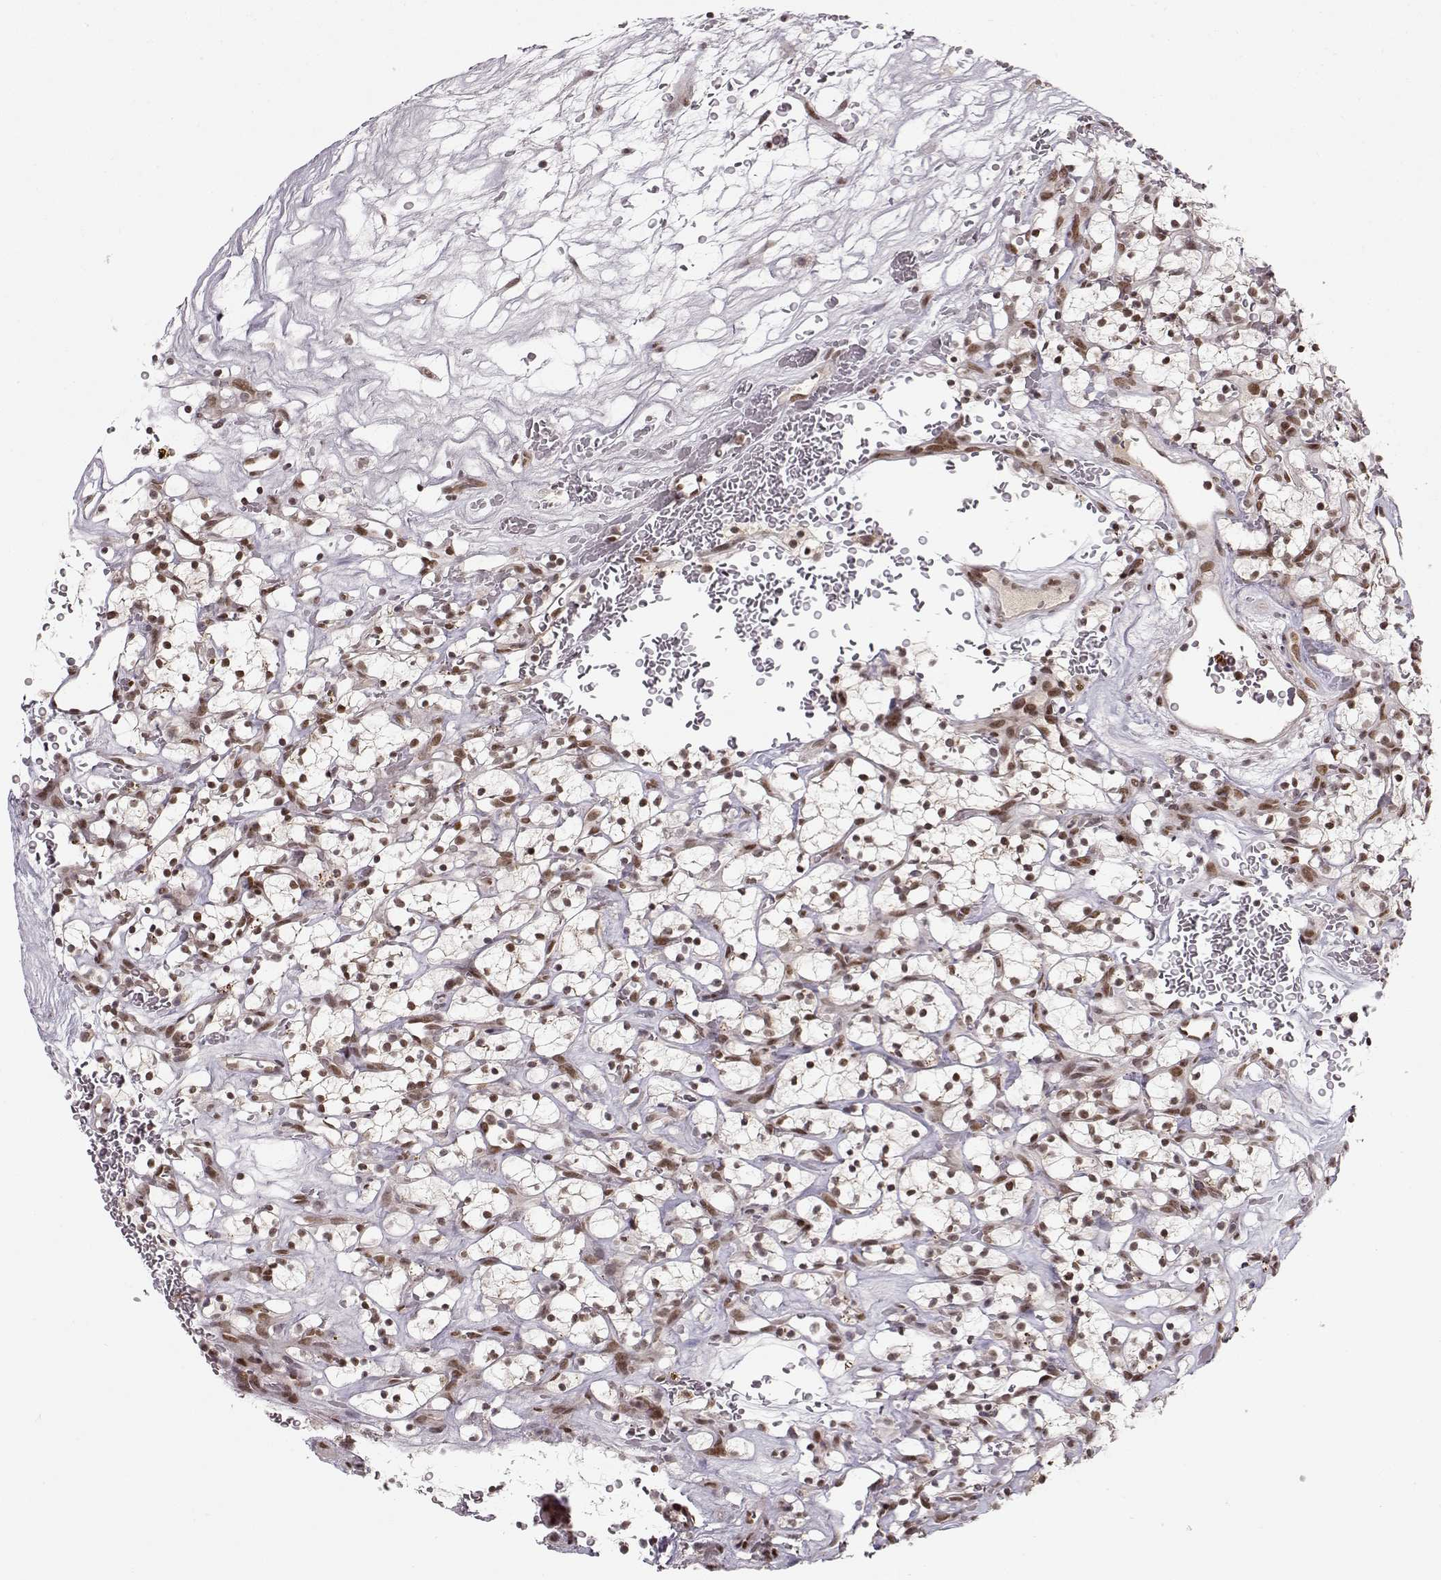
{"staining": {"intensity": "moderate", "quantity": ">75%", "location": "nuclear"}, "tissue": "renal cancer", "cell_type": "Tumor cells", "image_type": "cancer", "snomed": [{"axis": "morphology", "description": "Adenocarcinoma, NOS"}, {"axis": "topography", "description": "Kidney"}], "caption": "Human renal cancer stained with a protein marker displays moderate staining in tumor cells.", "gene": "RAI1", "patient": {"sex": "female", "age": 64}}